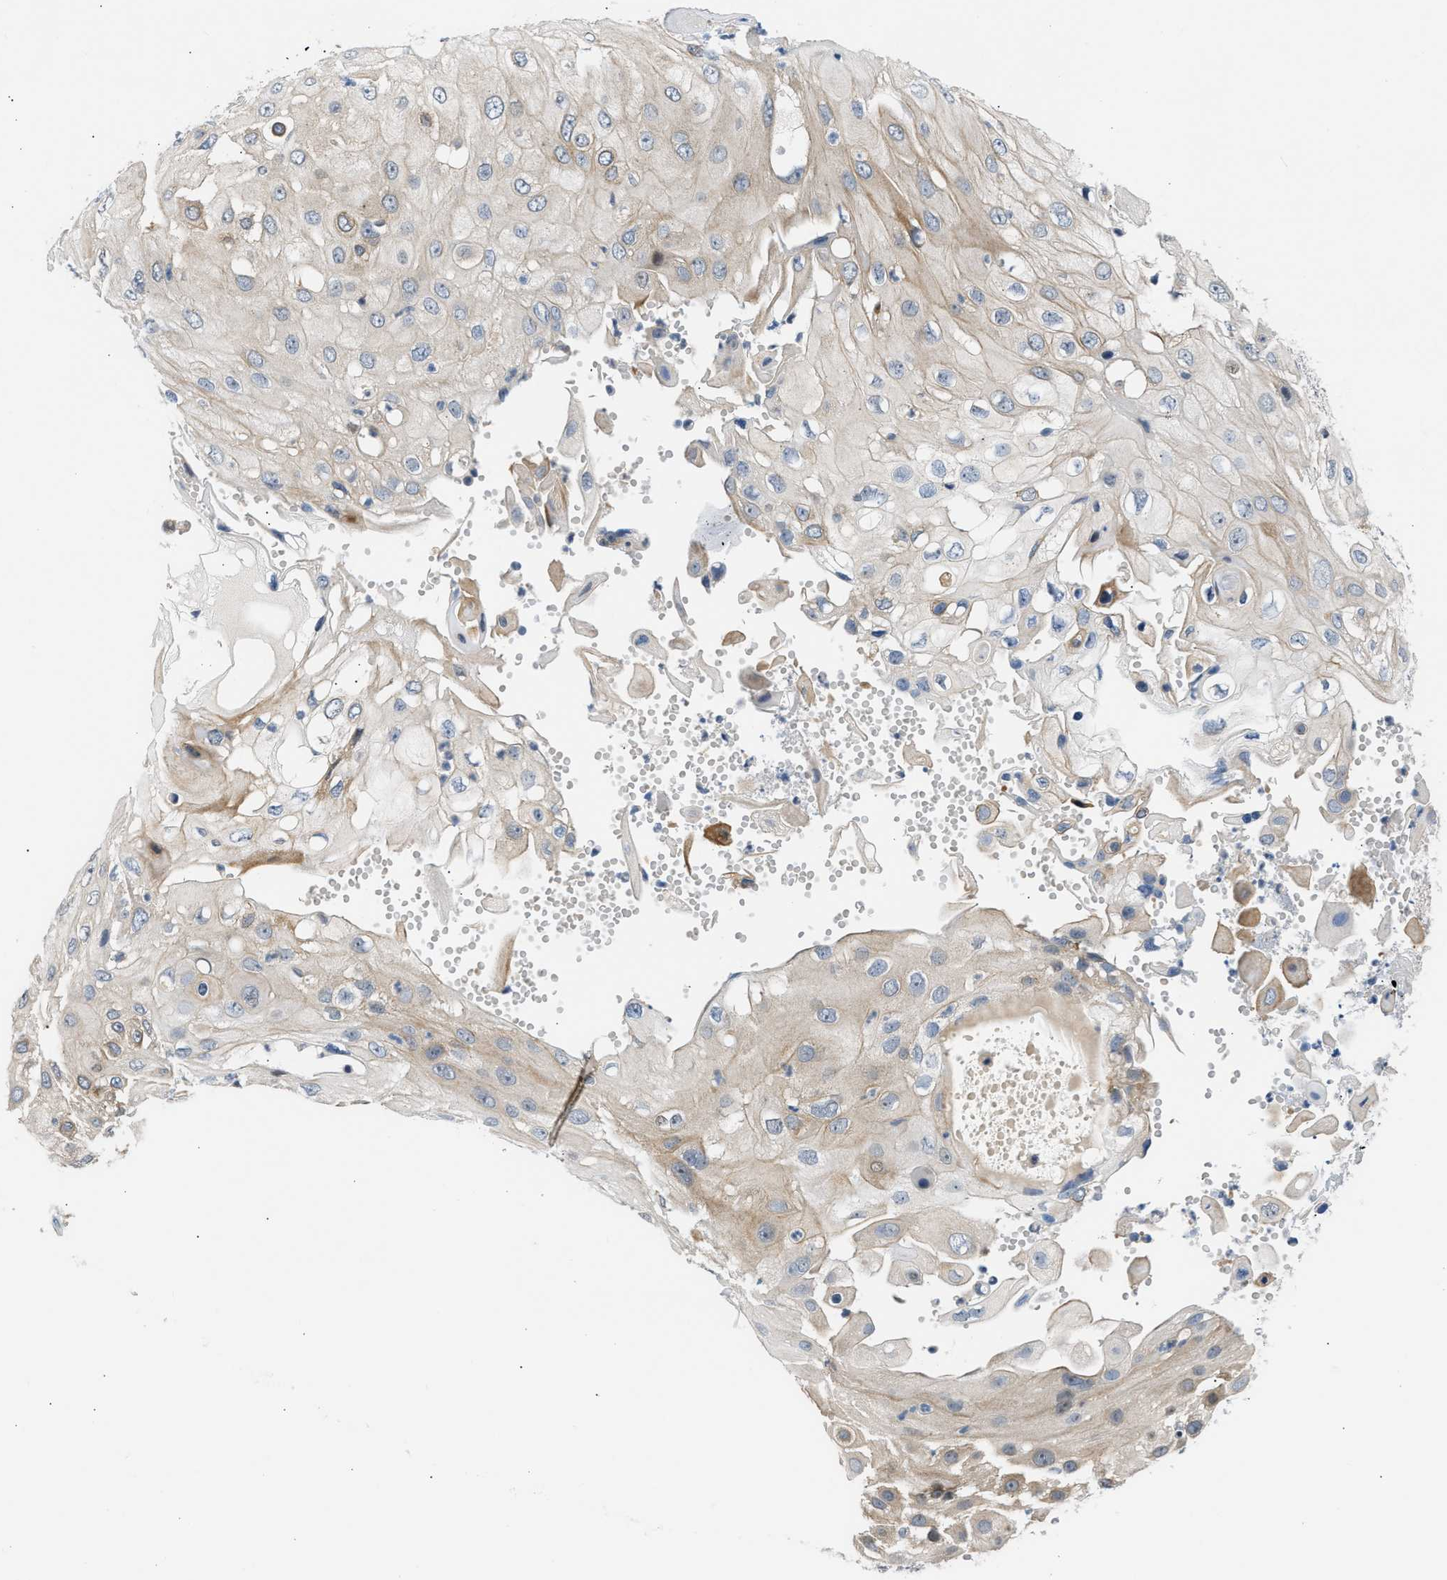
{"staining": {"intensity": "moderate", "quantity": "25%-75%", "location": "cytoplasmic/membranous"}, "tissue": "skin cancer", "cell_type": "Tumor cells", "image_type": "cancer", "snomed": [{"axis": "morphology", "description": "Squamous cell carcinoma, NOS"}, {"axis": "topography", "description": "Skin"}], "caption": "Protein expression by IHC exhibits moderate cytoplasmic/membranous expression in approximately 25%-75% of tumor cells in skin cancer (squamous cell carcinoma).", "gene": "NPS", "patient": {"sex": "female", "age": 44}}